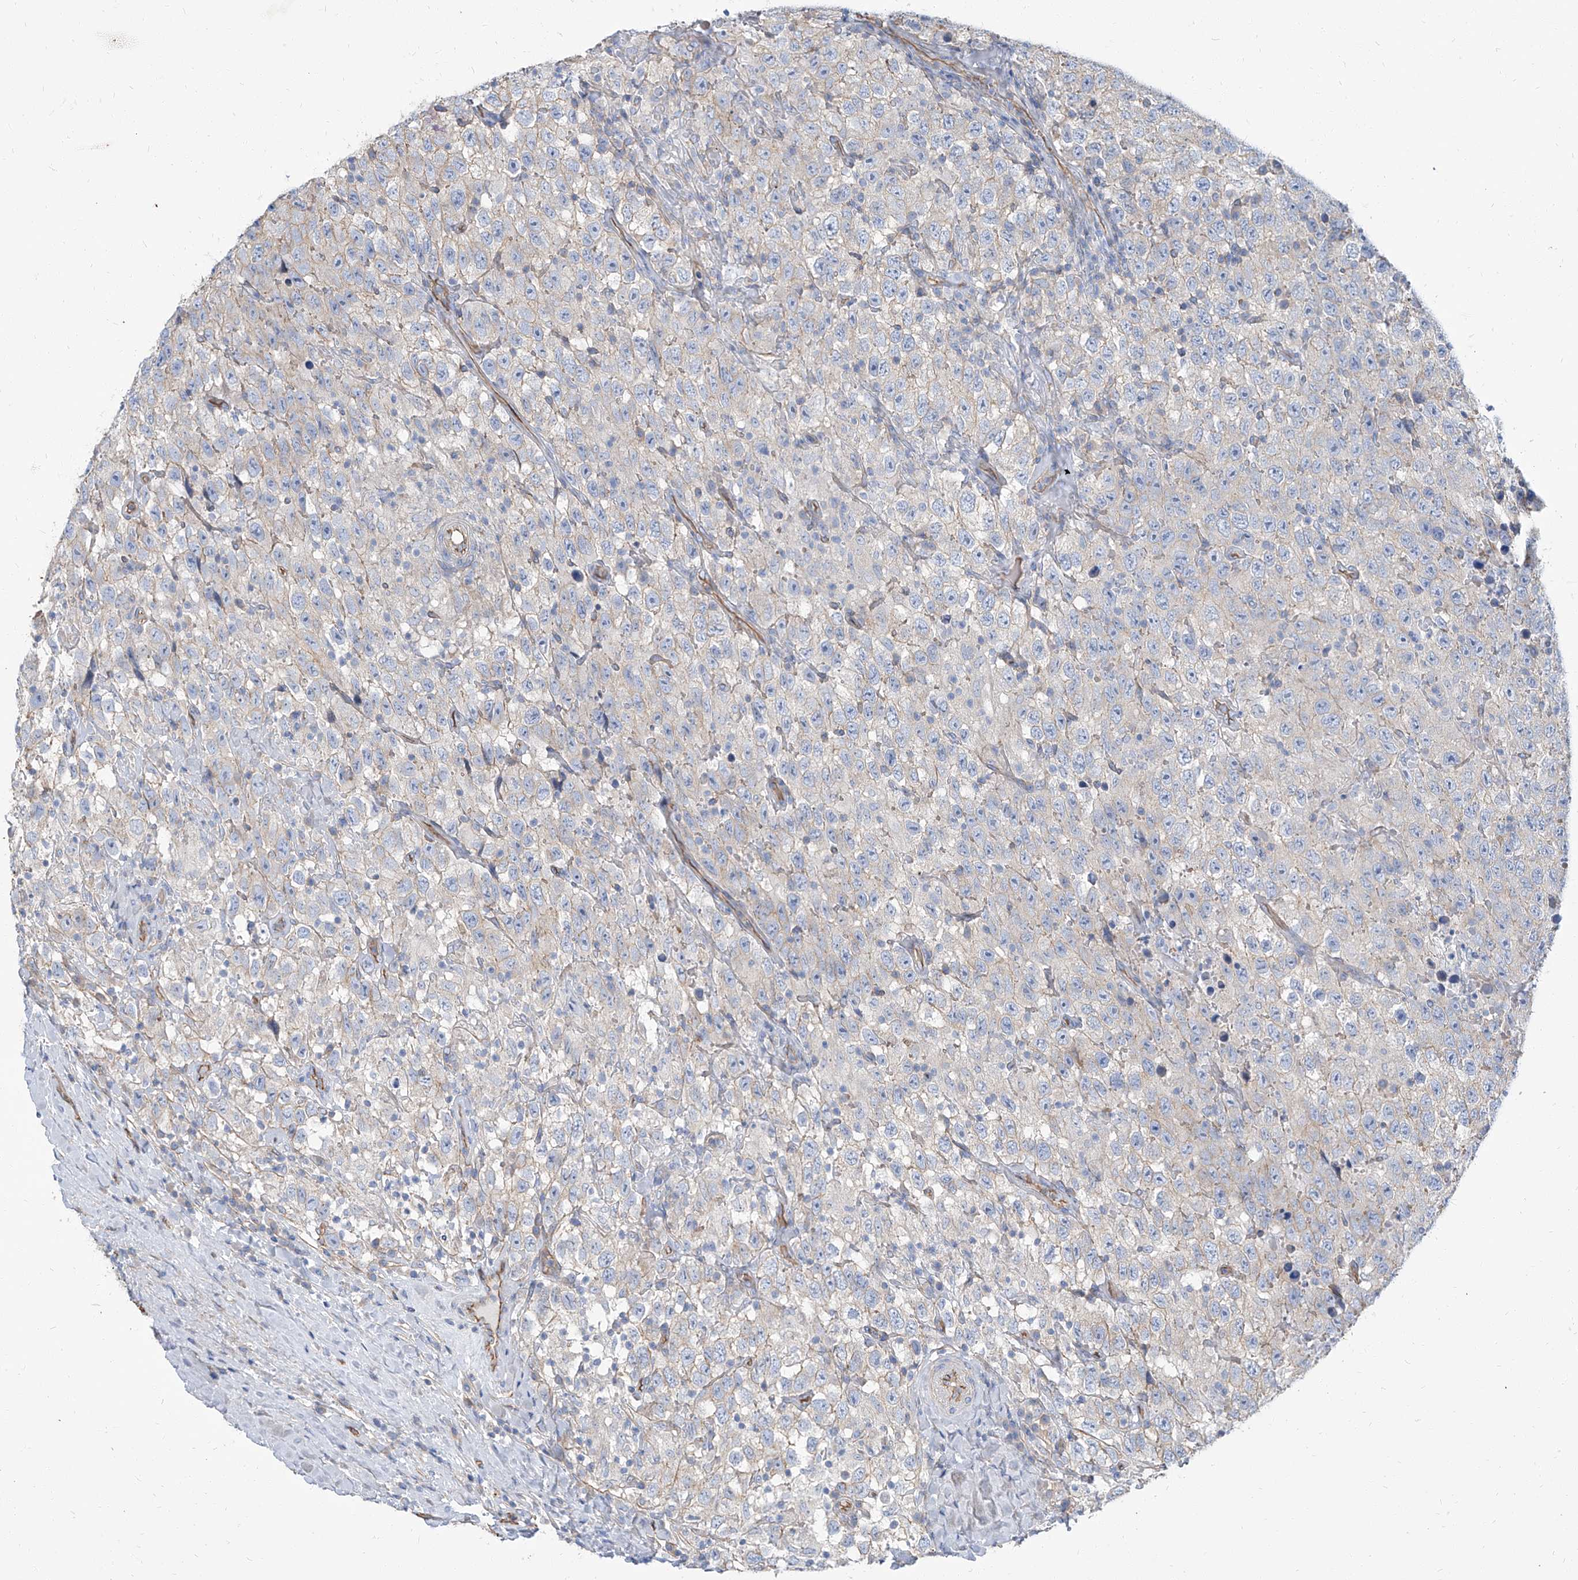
{"staining": {"intensity": "negative", "quantity": "none", "location": "none"}, "tissue": "testis cancer", "cell_type": "Tumor cells", "image_type": "cancer", "snomed": [{"axis": "morphology", "description": "Seminoma, NOS"}, {"axis": "topography", "description": "Testis"}], "caption": "Immunohistochemistry (IHC) of seminoma (testis) shows no staining in tumor cells.", "gene": "TXLNB", "patient": {"sex": "male", "age": 41}}